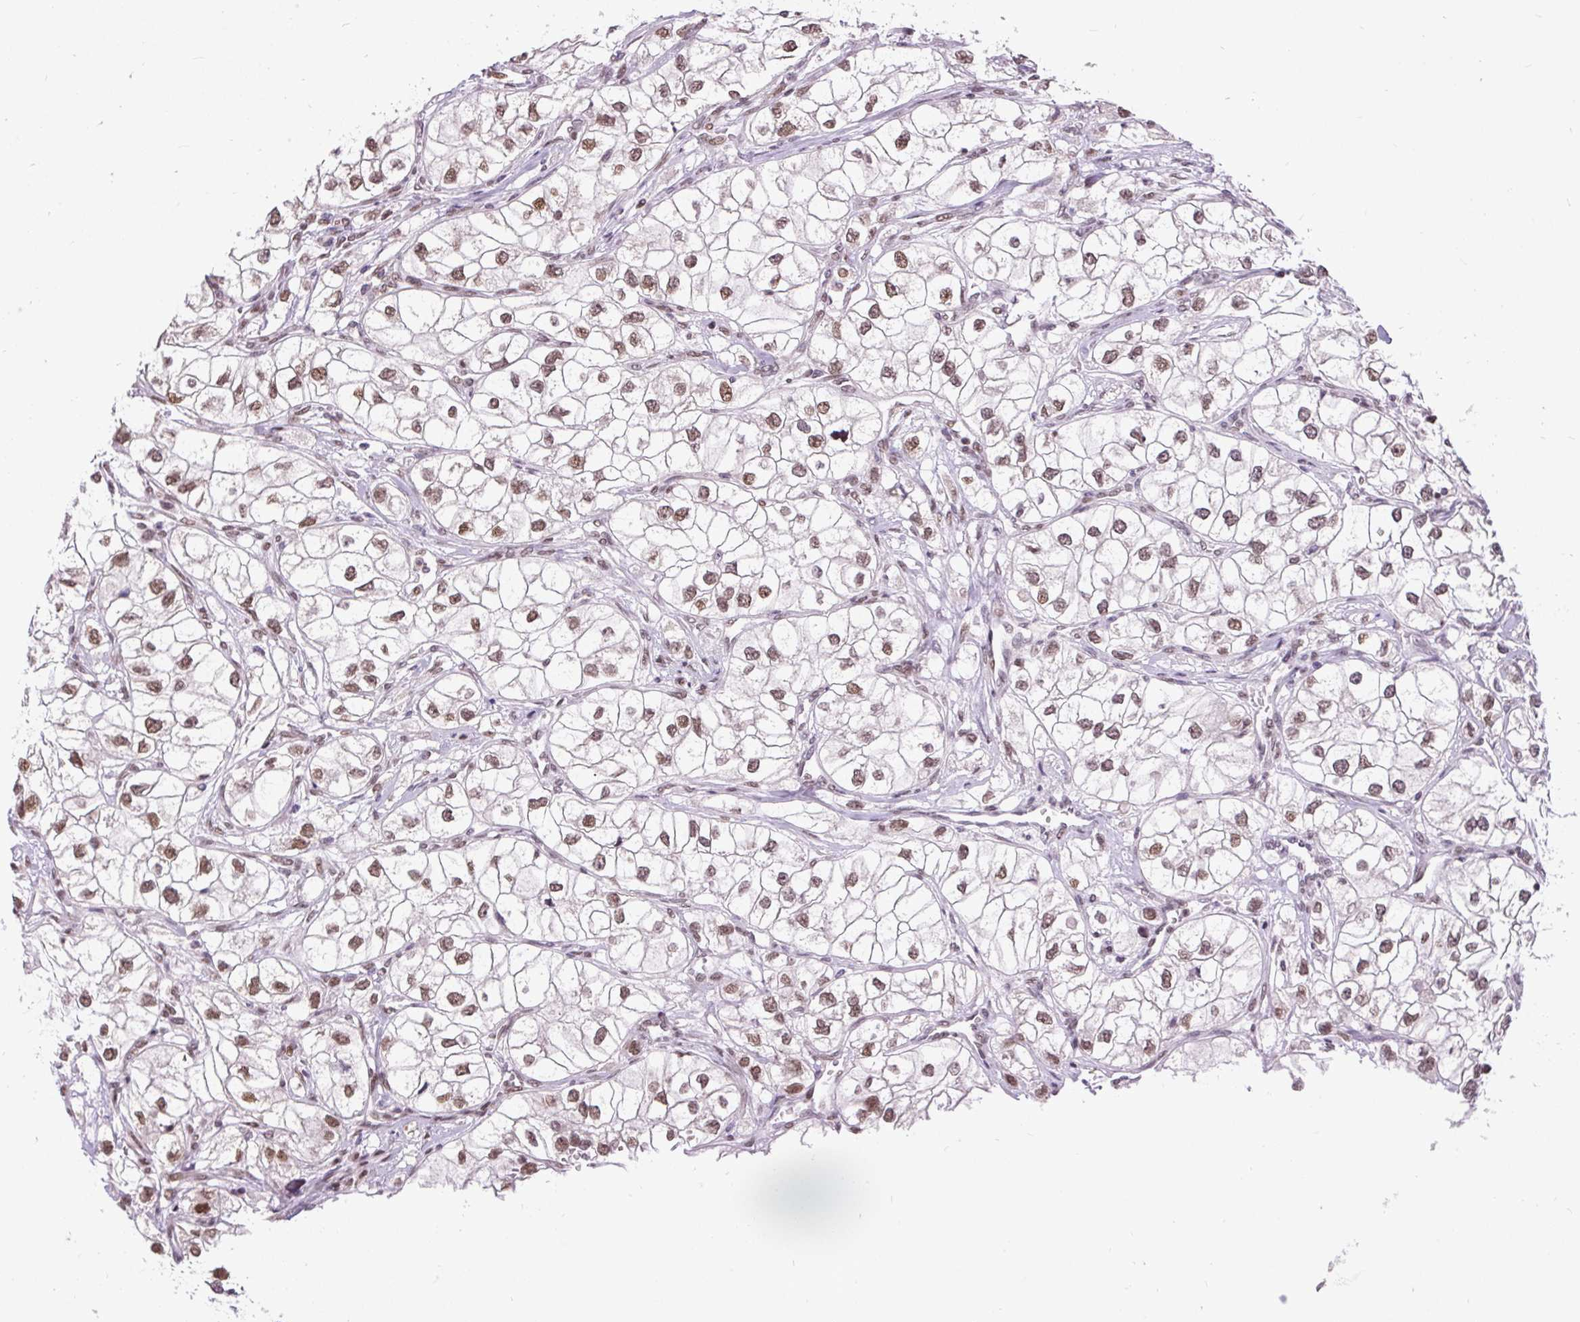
{"staining": {"intensity": "moderate", "quantity": ">75%", "location": "nuclear"}, "tissue": "renal cancer", "cell_type": "Tumor cells", "image_type": "cancer", "snomed": [{"axis": "morphology", "description": "Adenocarcinoma, NOS"}, {"axis": "topography", "description": "Kidney"}], "caption": "An image showing moderate nuclear expression in approximately >75% of tumor cells in adenocarcinoma (renal), as visualized by brown immunohistochemical staining.", "gene": "ZNF672", "patient": {"sex": "male", "age": 59}}